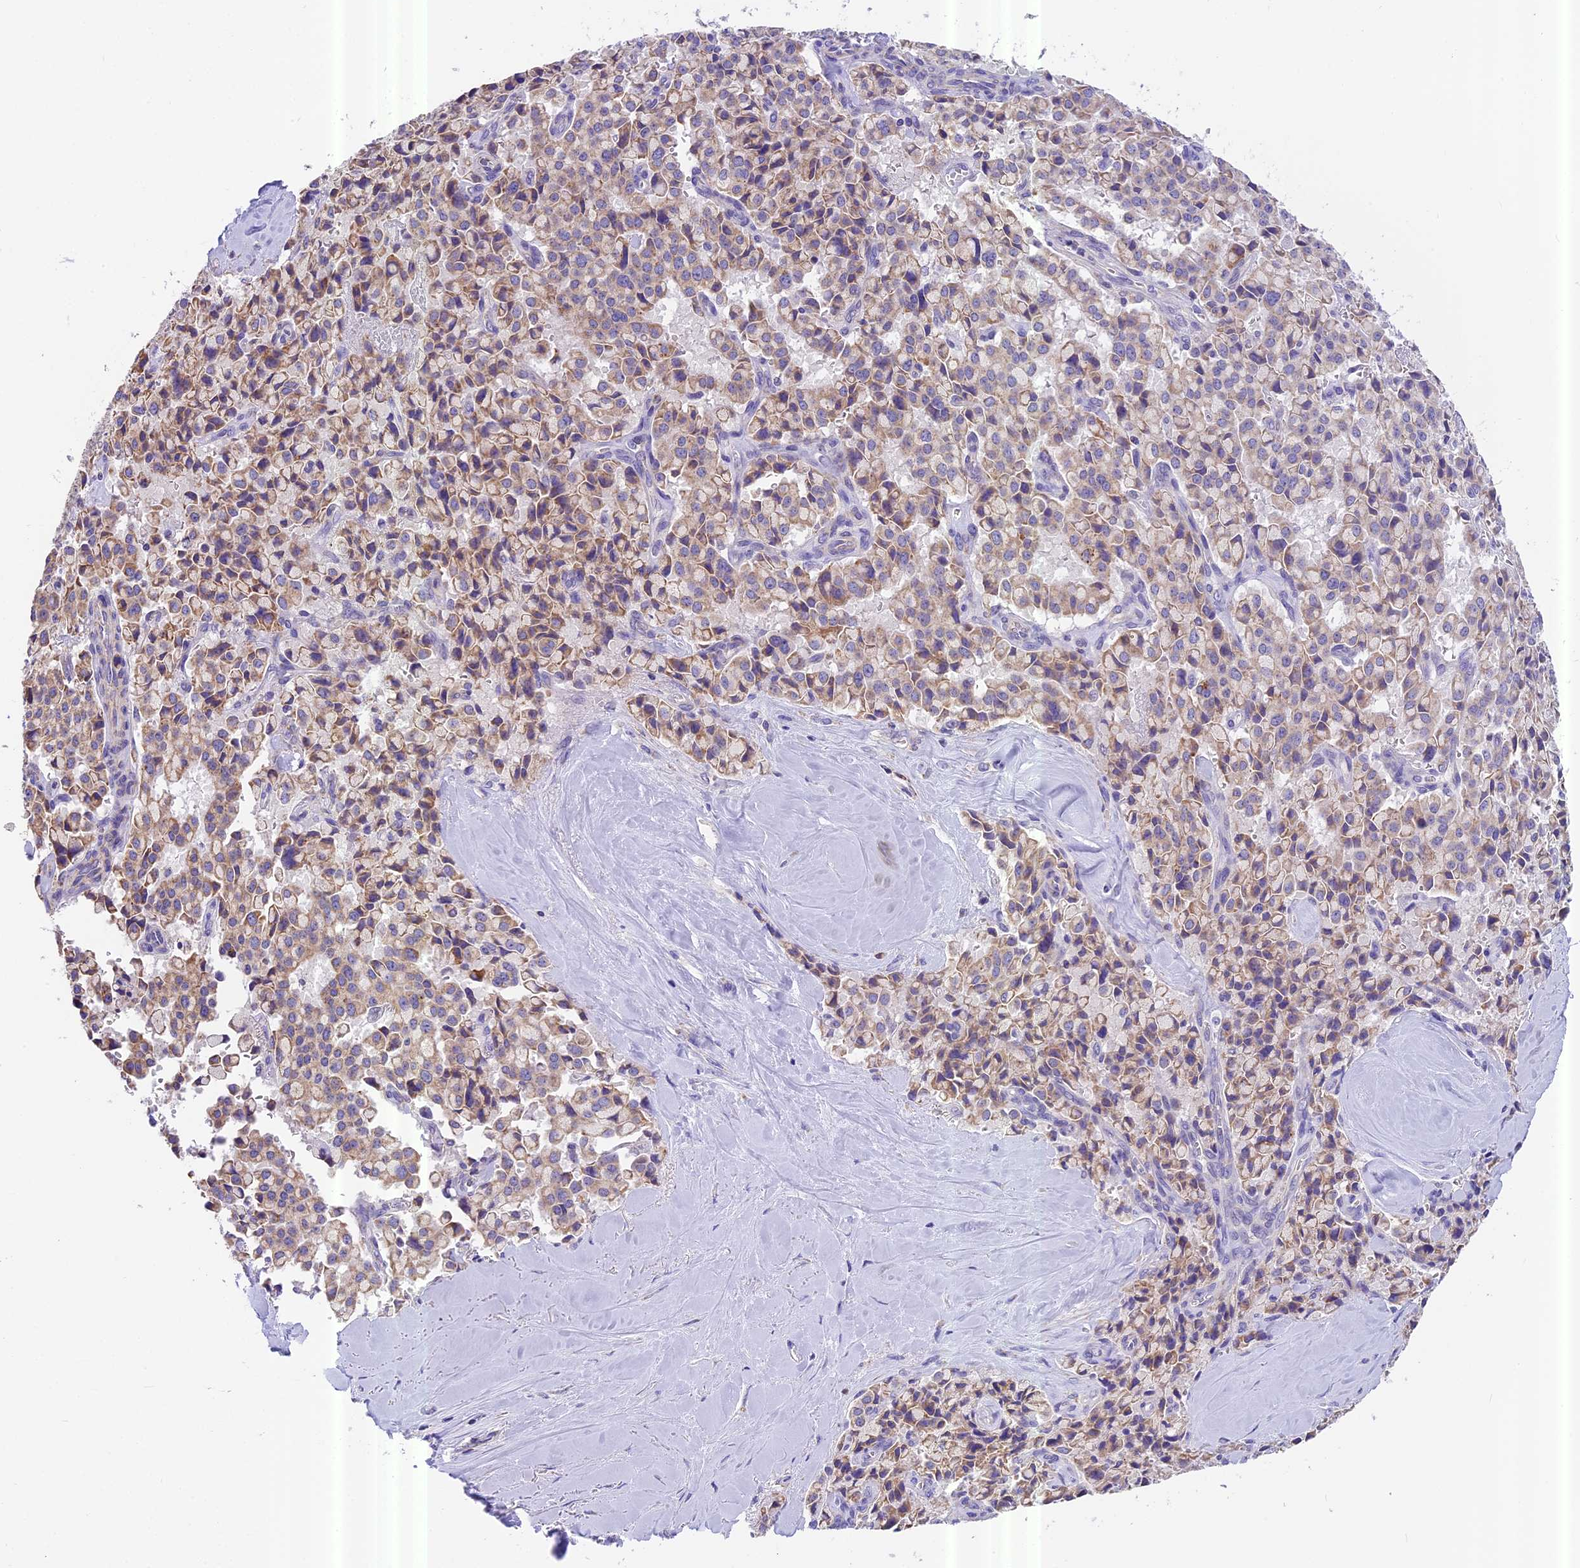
{"staining": {"intensity": "moderate", "quantity": "<25%", "location": "cytoplasmic/membranous"}, "tissue": "pancreatic cancer", "cell_type": "Tumor cells", "image_type": "cancer", "snomed": [{"axis": "morphology", "description": "Adenocarcinoma, NOS"}, {"axis": "topography", "description": "Pancreas"}], "caption": "Moderate cytoplasmic/membranous protein staining is appreciated in about <25% of tumor cells in pancreatic adenocarcinoma. The protein of interest is stained brown, and the nuclei are stained in blue (DAB IHC with brightfield microscopy, high magnification).", "gene": "MGME1", "patient": {"sex": "male", "age": 65}}